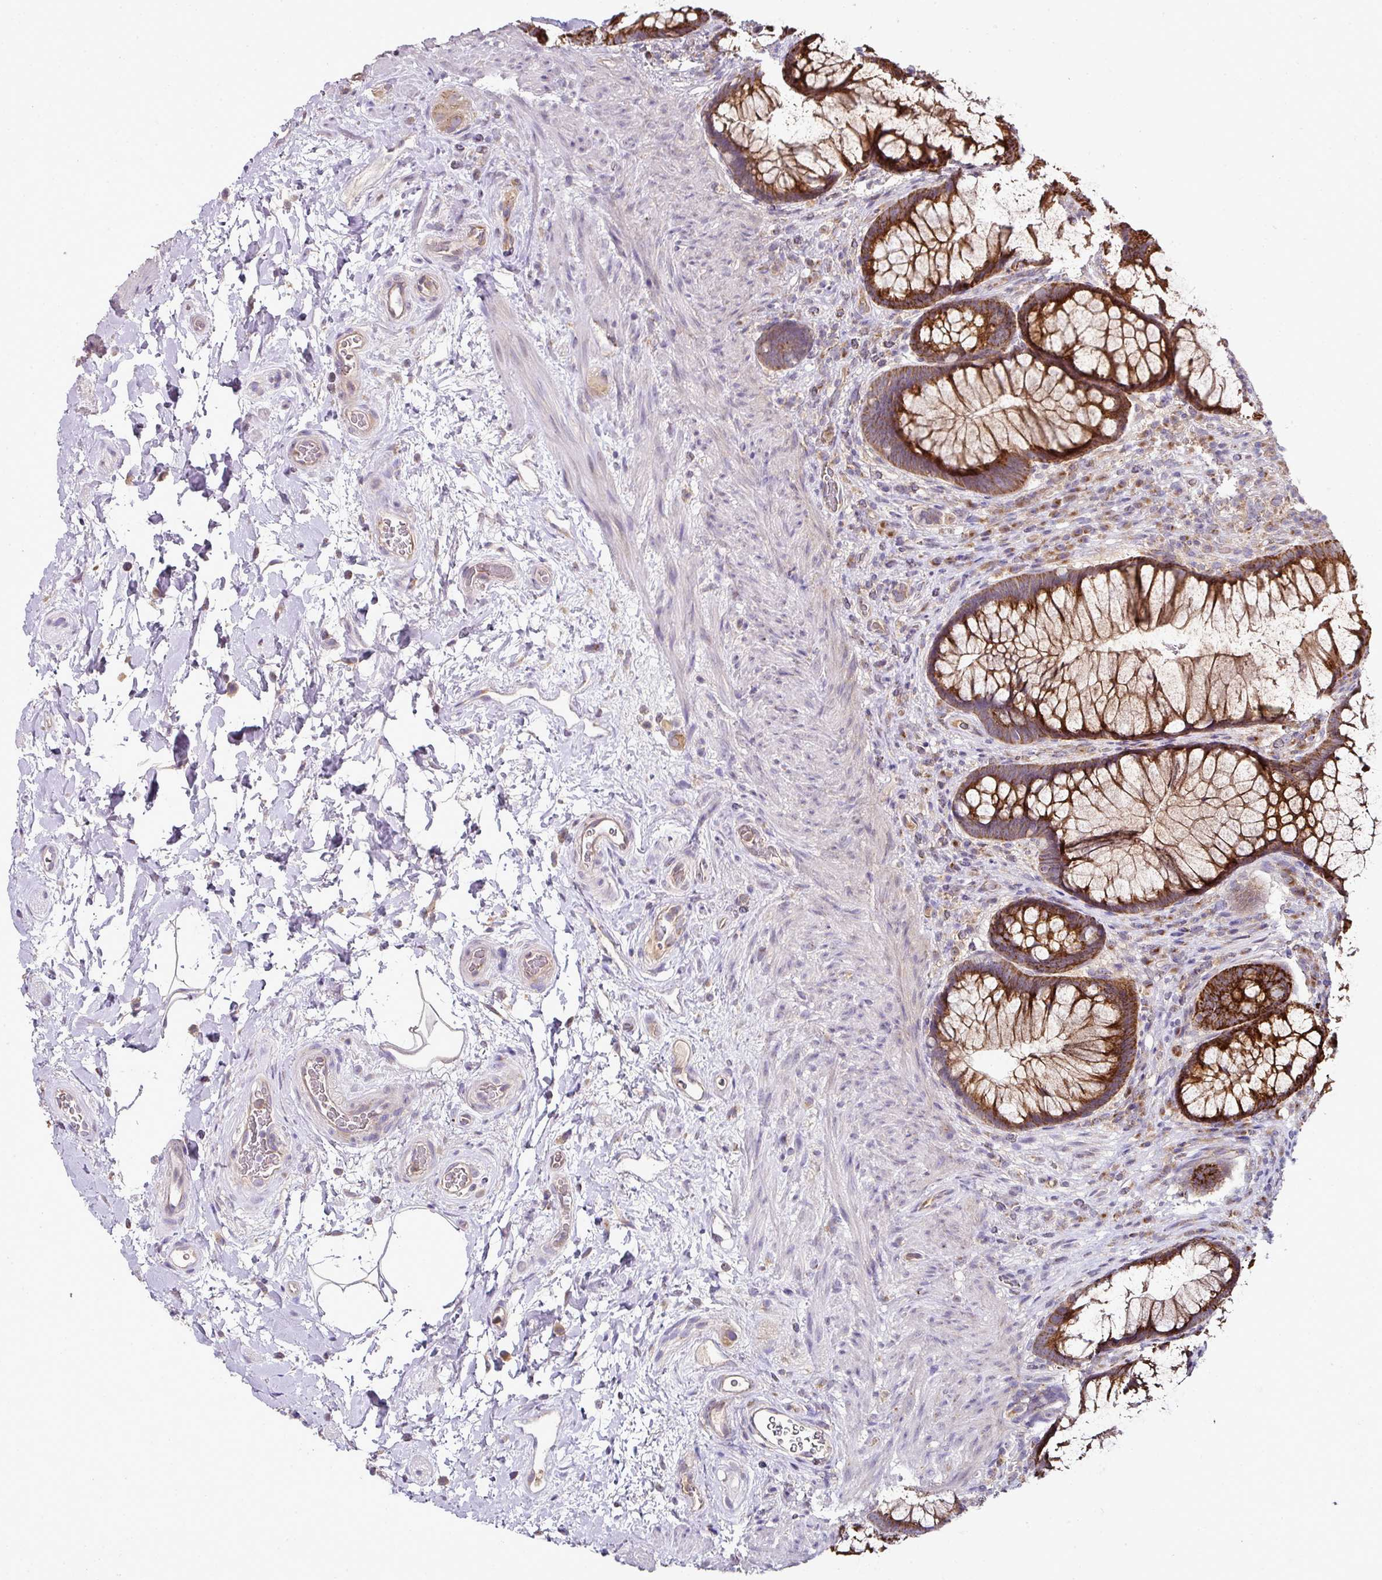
{"staining": {"intensity": "strong", "quantity": ">75%", "location": "cytoplasmic/membranous"}, "tissue": "rectum", "cell_type": "Glandular cells", "image_type": "normal", "snomed": [{"axis": "morphology", "description": "Normal tissue, NOS"}, {"axis": "topography", "description": "Rectum"}], "caption": "A high amount of strong cytoplasmic/membranous staining is identified in approximately >75% of glandular cells in unremarkable rectum.", "gene": "SKIC2", "patient": {"sex": "male", "age": 53}}